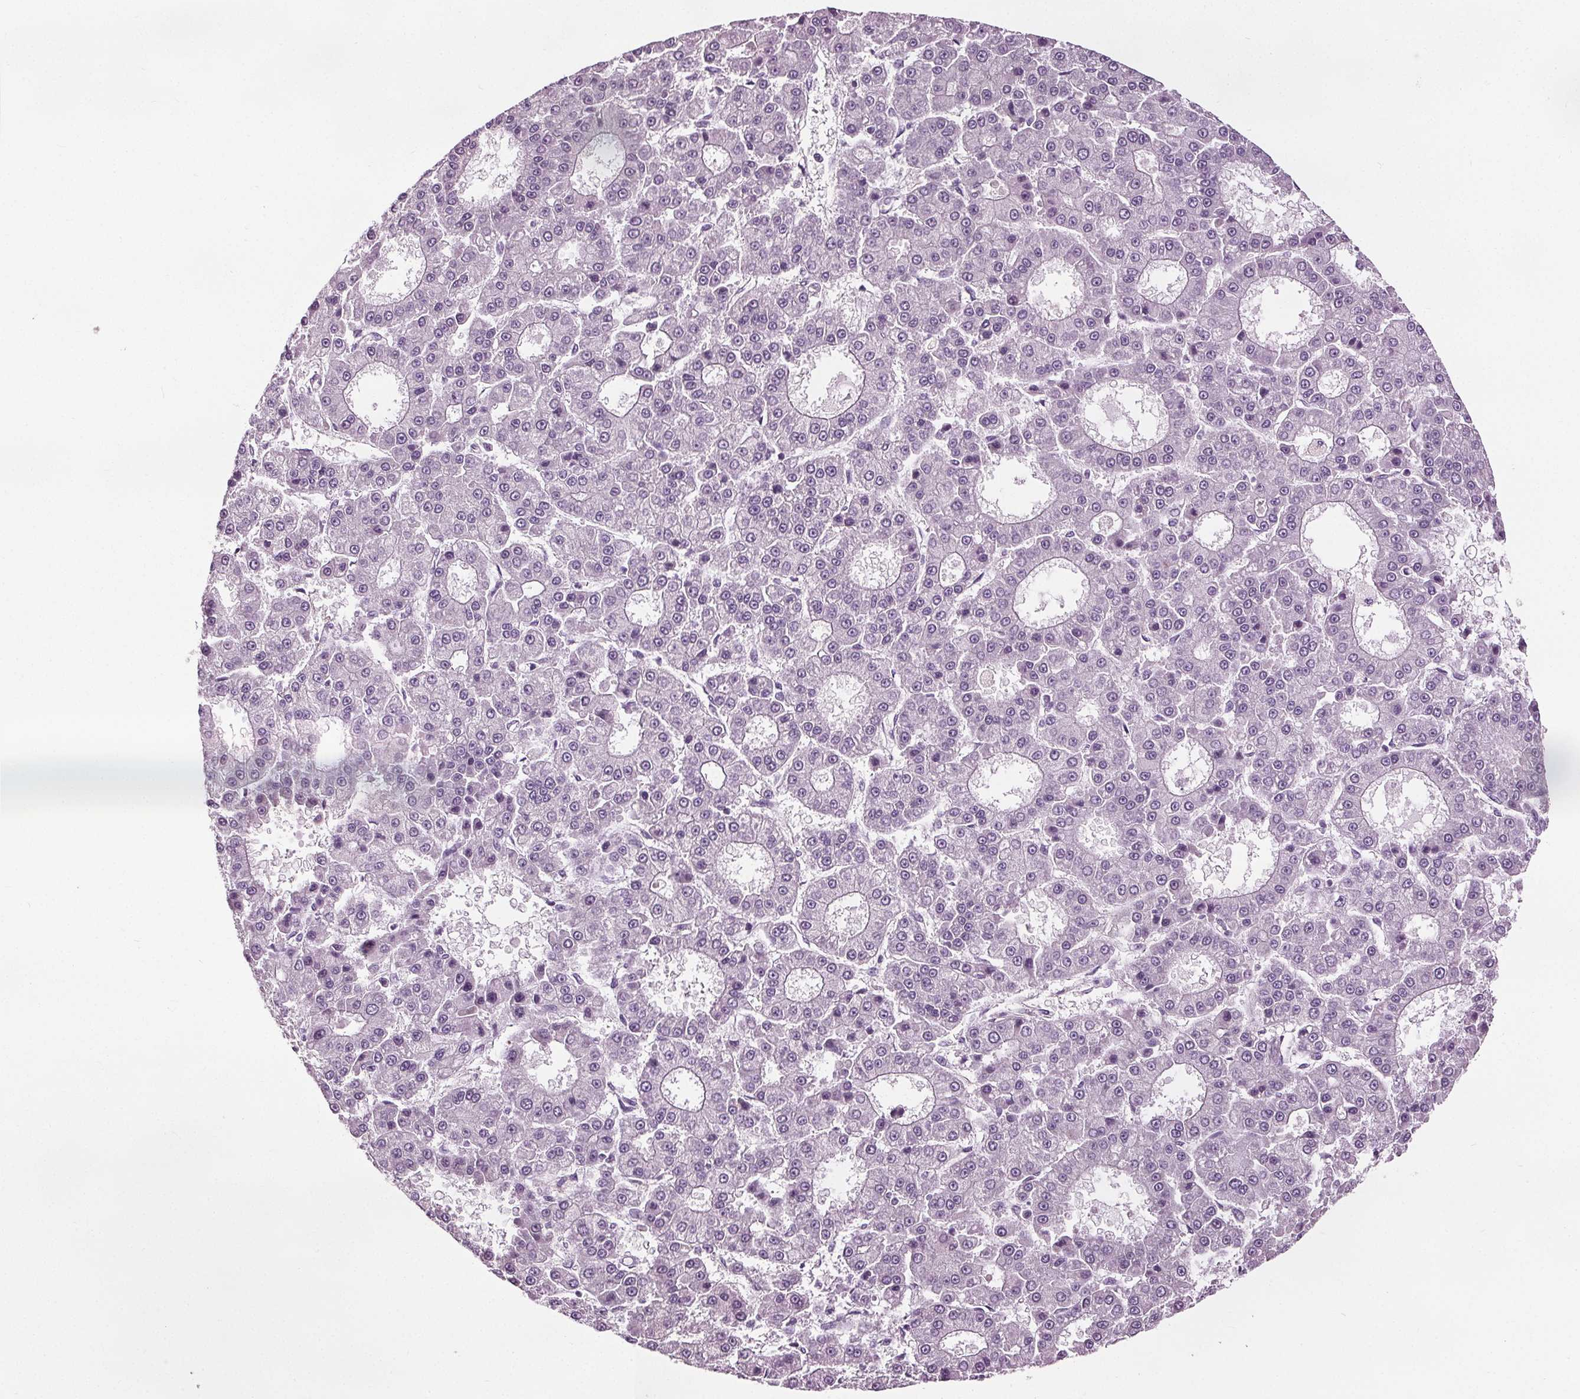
{"staining": {"intensity": "negative", "quantity": "none", "location": "none"}, "tissue": "liver cancer", "cell_type": "Tumor cells", "image_type": "cancer", "snomed": [{"axis": "morphology", "description": "Carcinoma, Hepatocellular, NOS"}, {"axis": "topography", "description": "Liver"}], "caption": "Immunohistochemistry of human liver cancer (hepatocellular carcinoma) displays no expression in tumor cells. (Immunohistochemistry (ihc), brightfield microscopy, high magnification).", "gene": "RASA1", "patient": {"sex": "male", "age": 70}}